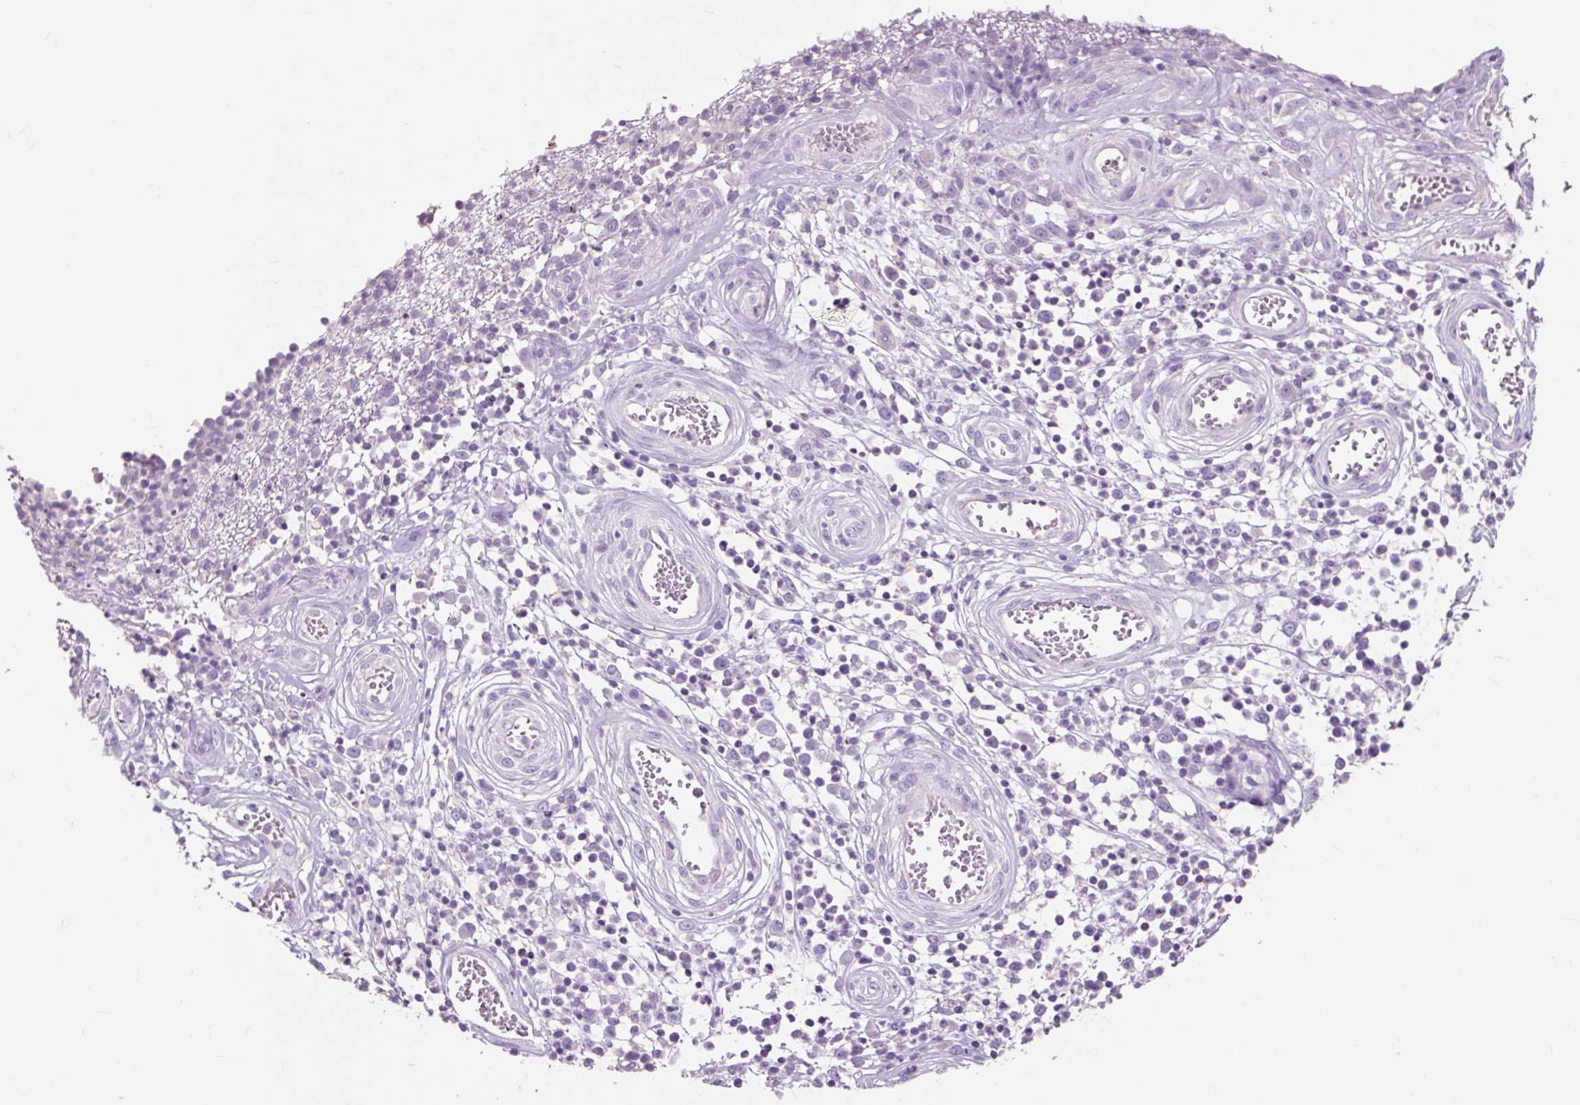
{"staining": {"intensity": "negative", "quantity": "none", "location": "none"}, "tissue": "stomach cancer", "cell_type": "Tumor cells", "image_type": "cancer", "snomed": [{"axis": "morphology", "description": "Adenocarcinoma, NOS"}, {"axis": "topography", "description": "Stomach"}], "caption": "DAB (3,3'-diaminobenzidine) immunohistochemical staining of human stomach cancer (adenocarcinoma) demonstrates no significant expression in tumor cells. (Stains: DAB immunohistochemistry (IHC) with hematoxylin counter stain, Microscopy: brightfield microscopy at high magnification).", "gene": "OR10A7", "patient": {"sex": "male", "age": 59}}